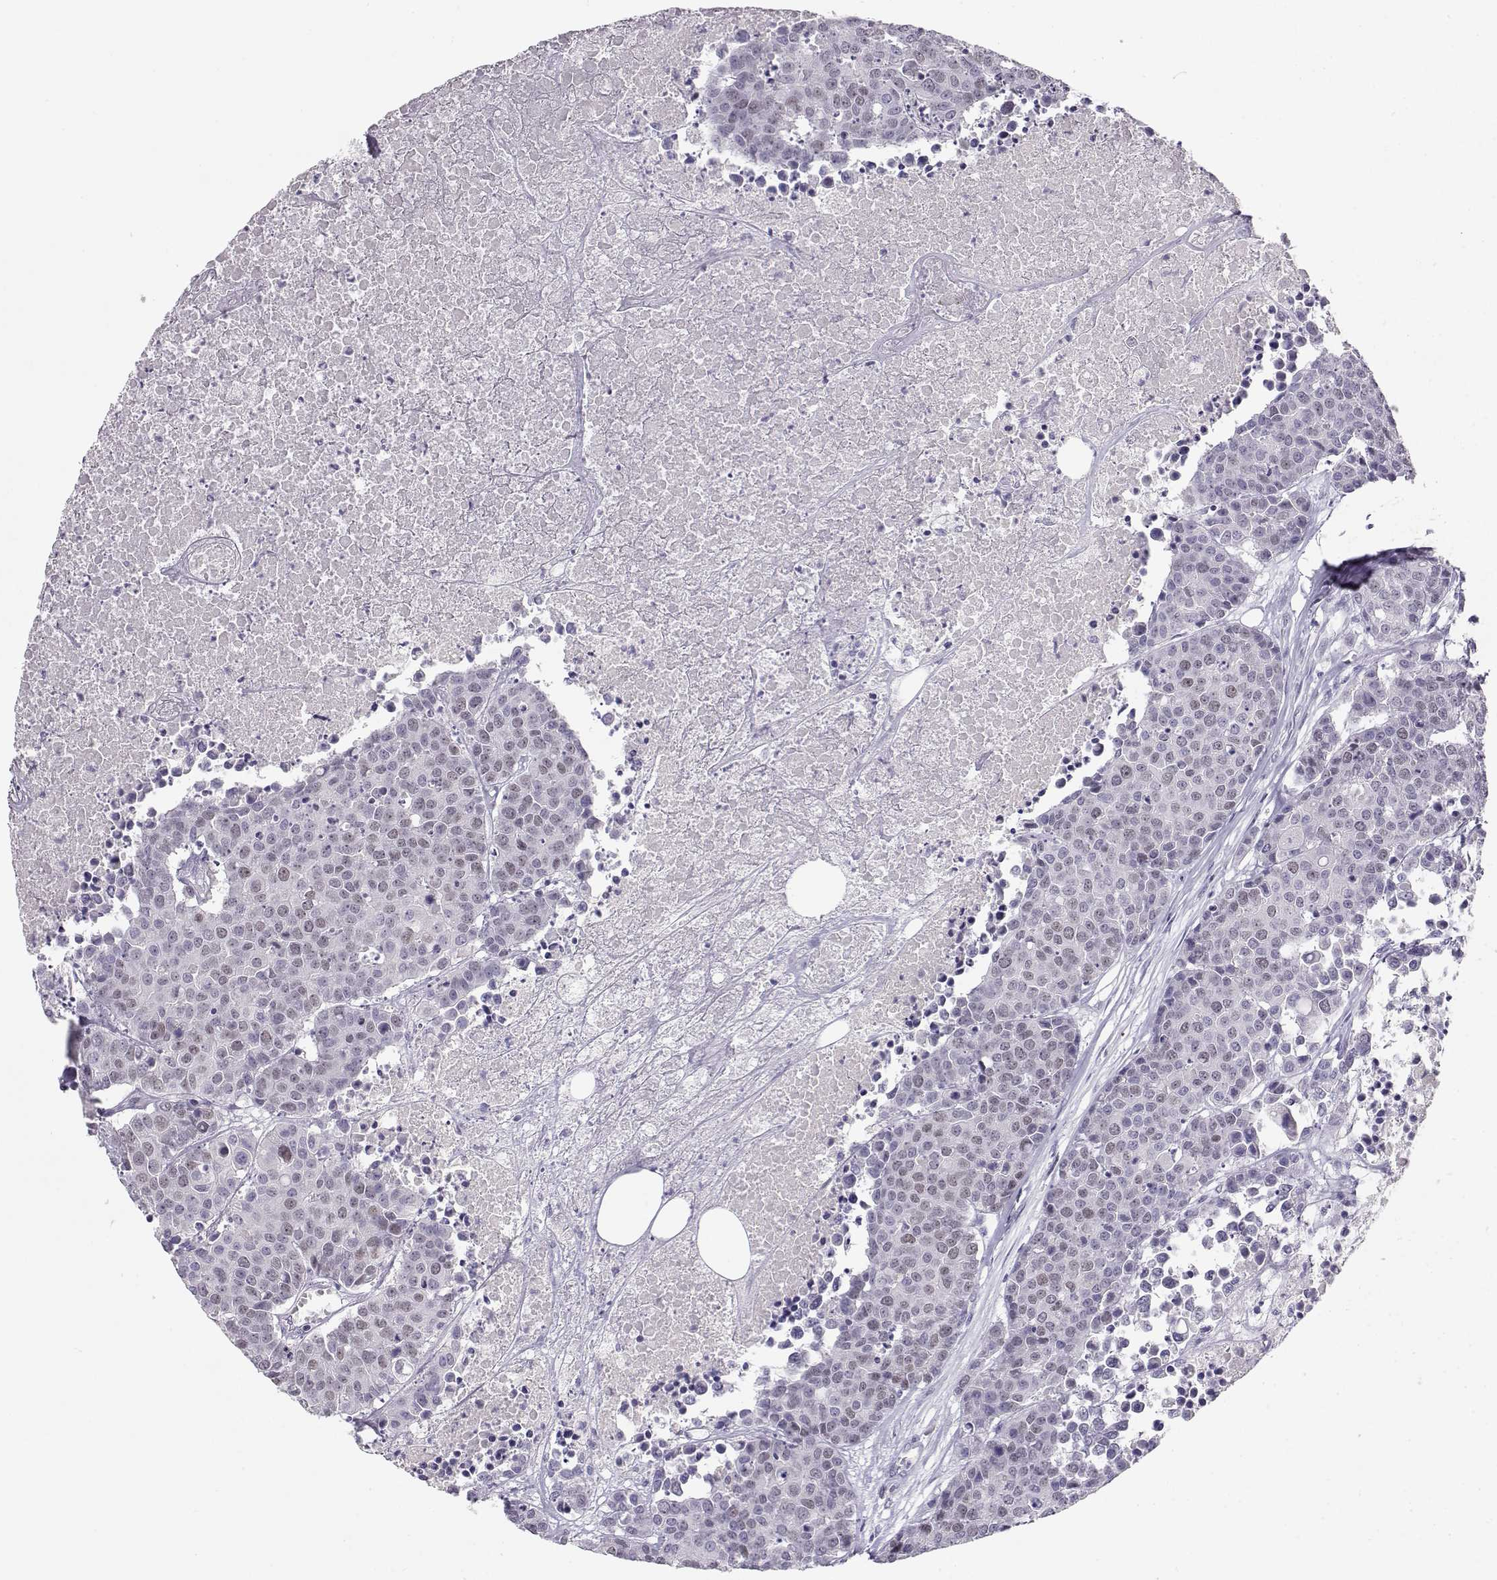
{"staining": {"intensity": "weak", "quantity": "<25%", "location": "nuclear"}, "tissue": "carcinoid", "cell_type": "Tumor cells", "image_type": "cancer", "snomed": [{"axis": "morphology", "description": "Carcinoid, malignant, NOS"}, {"axis": "topography", "description": "Colon"}], "caption": "An image of human malignant carcinoid is negative for staining in tumor cells.", "gene": "OPN5", "patient": {"sex": "male", "age": 81}}